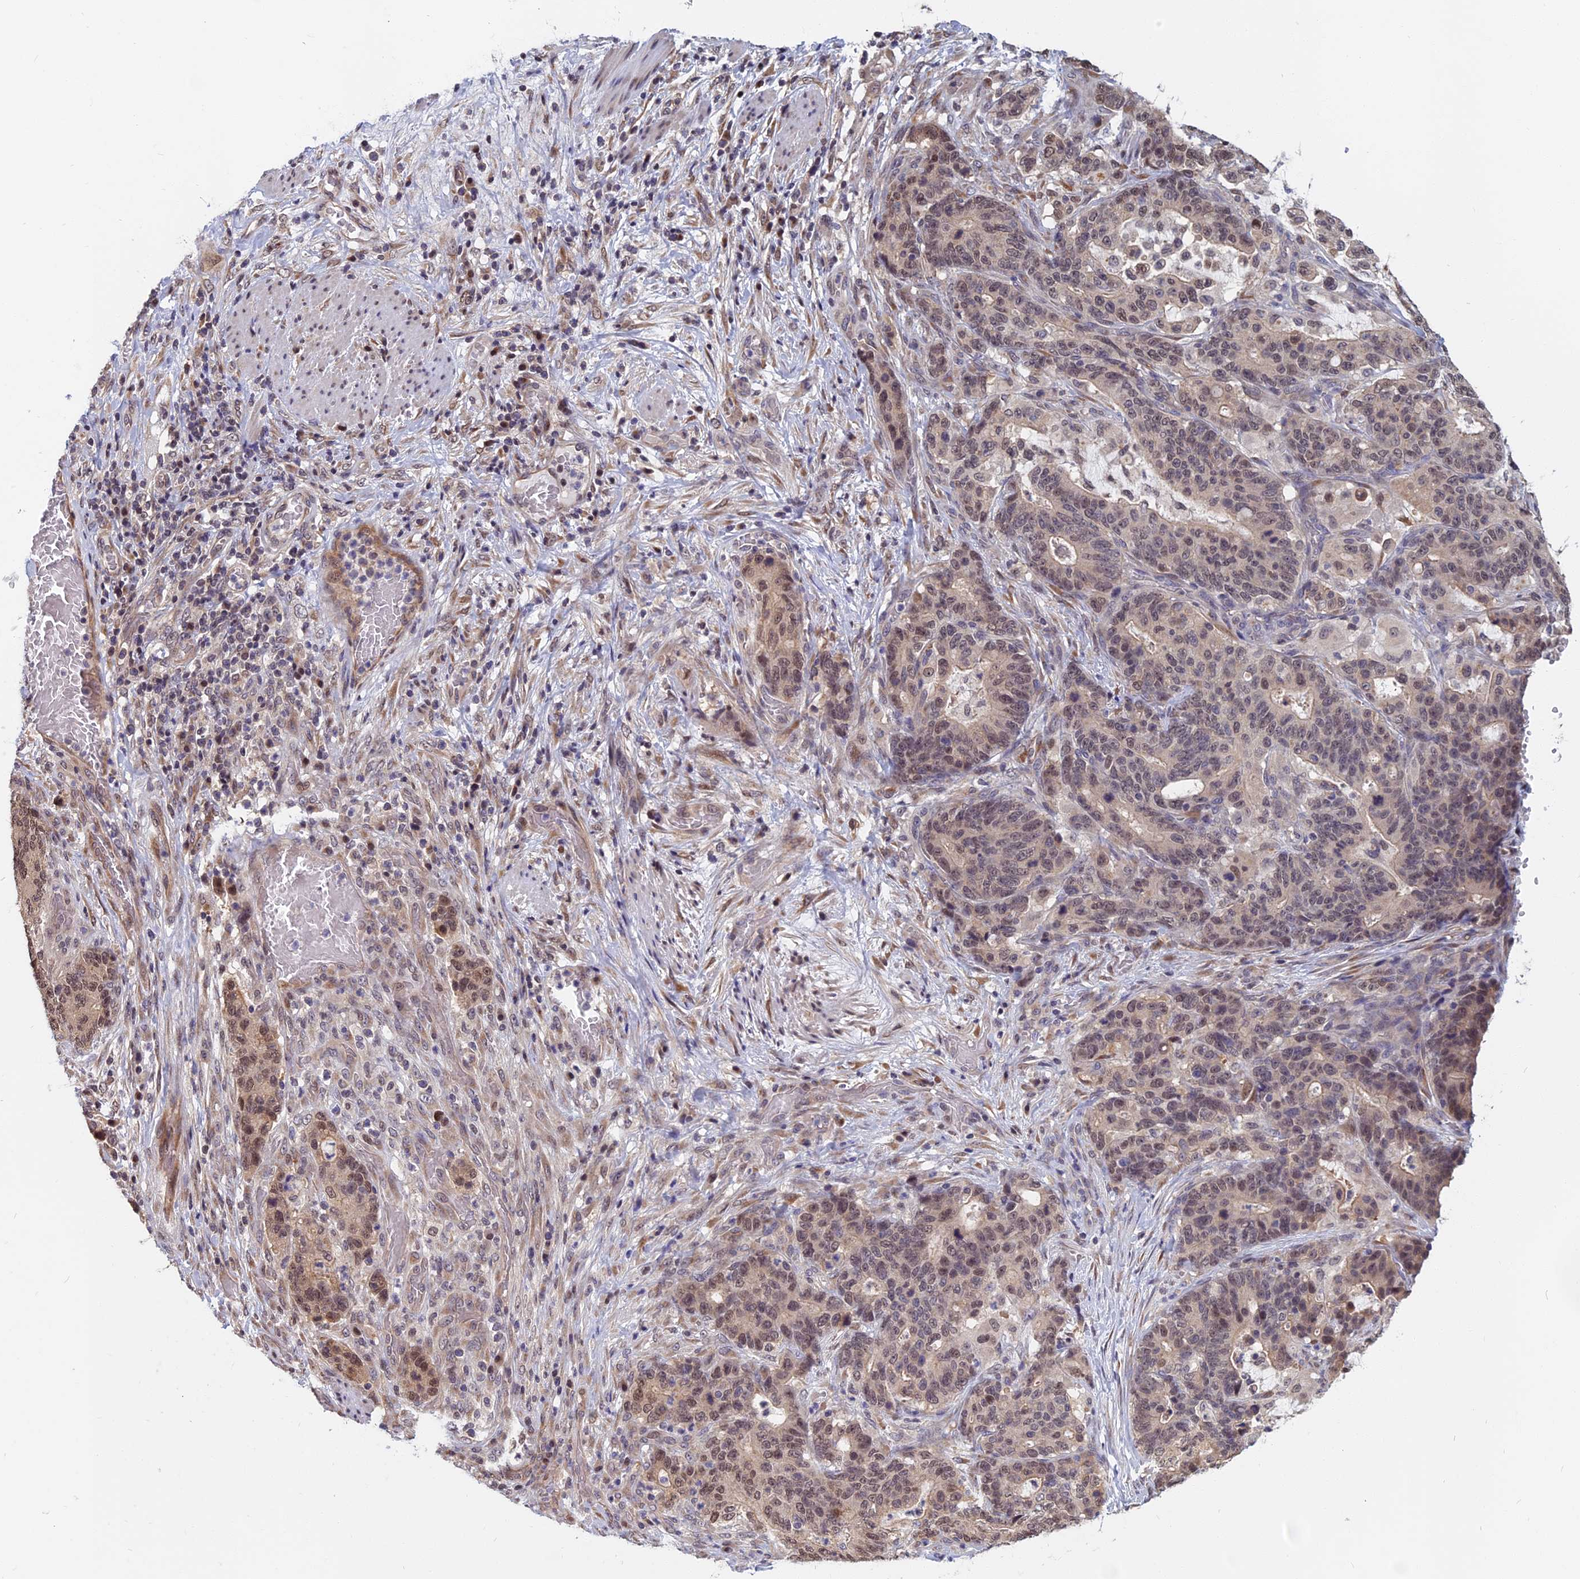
{"staining": {"intensity": "moderate", "quantity": "25%-75%", "location": "nuclear"}, "tissue": "stomach cancer", "cell_type": "Tumor cells", "image_type": "cancer", "snomed": [{"axis": "morphology", "description": "Normal tissue, NOS"}, {"axis": "morphology", "description": "Adenocarcinoma, NOS"}, {"axis": "topography", "description": "Stomach"}], "caption": "Immunohistochemistry (IHC) image of neoplastic tissue: human stomach adenocarcinoma stained using immunohistochemistry displays medium levels of moderate protein expression localized specifically in the nuclear of tumor cells, appearing as a nuclear brown color.", "gene": "CCDC113", "patient": {"sex": "female", "age": 64}}